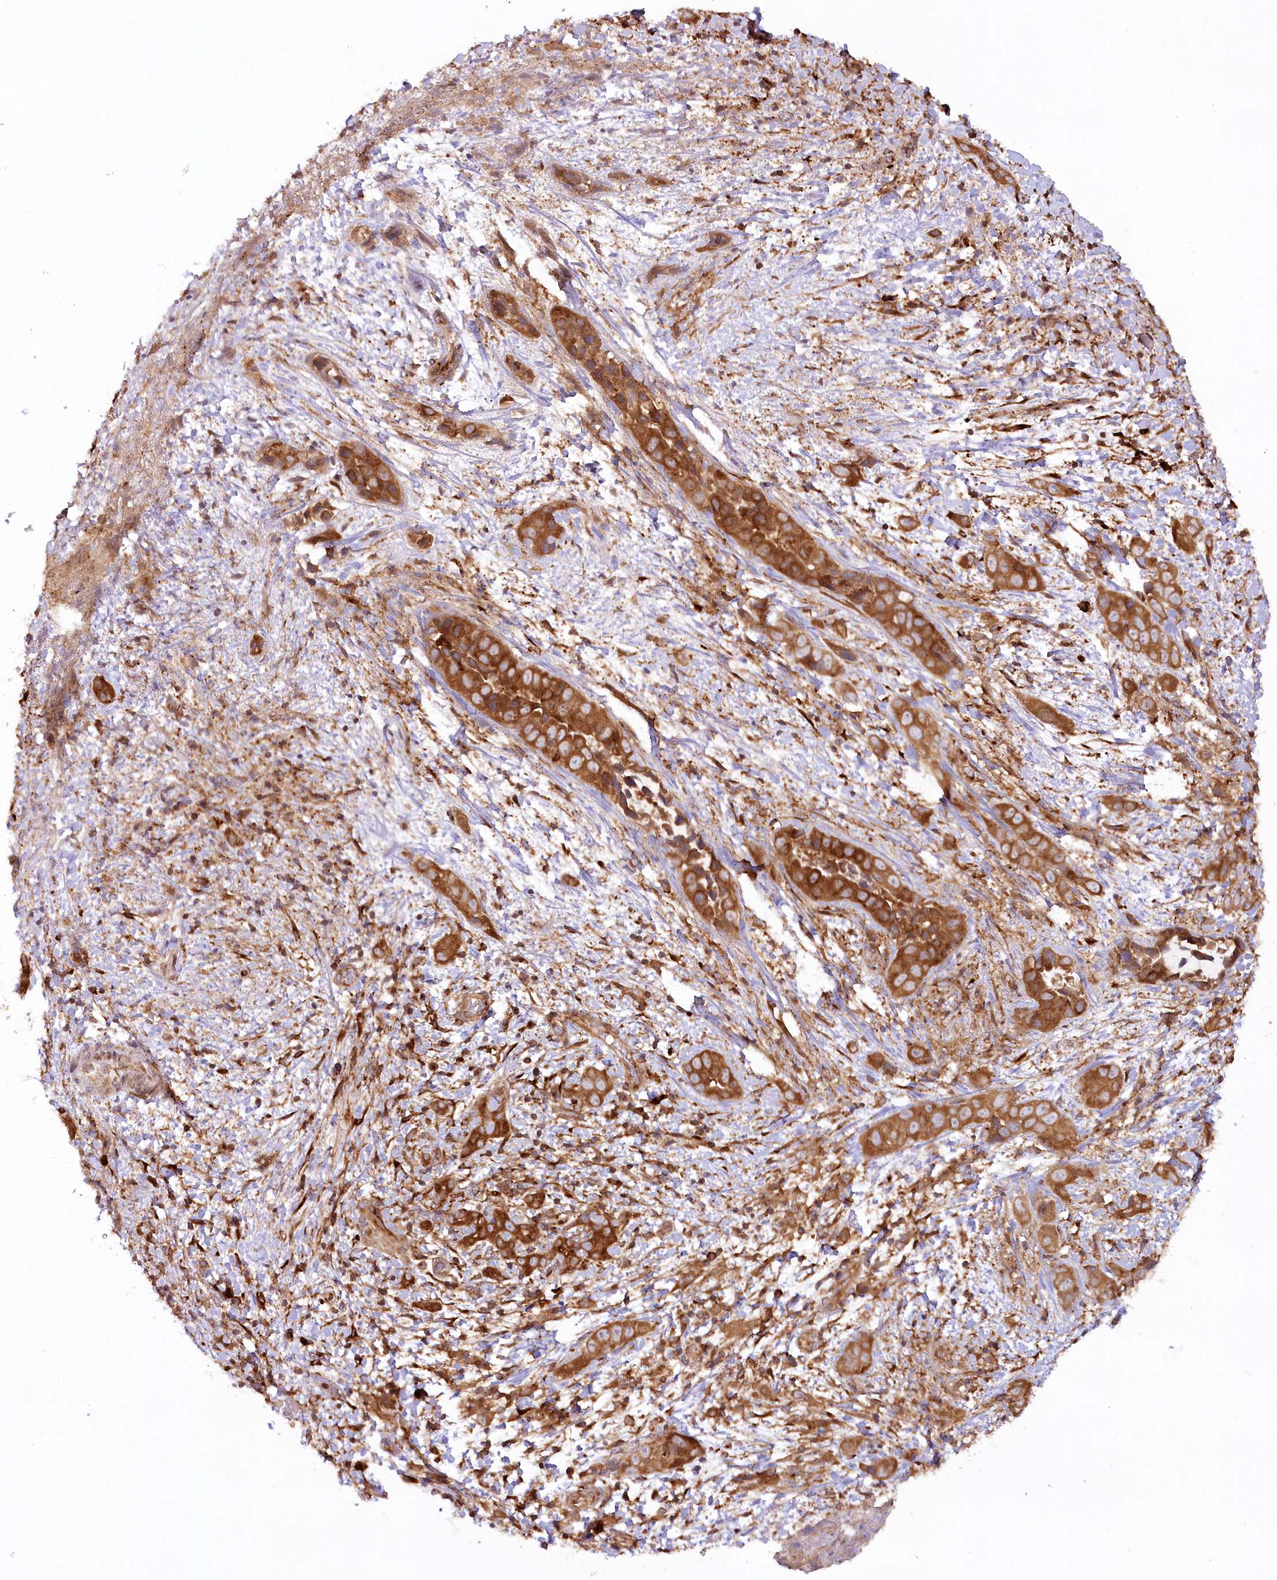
{"staining": {"intensity": "strong", "quantity": ">75%", "location": "cytoplasmic/membranous"}, "tissue": "liver cancer", "cell_type": "Tumor cells", "image_type": "cancer", "snomed": [{"axis": "morphology", "description": "Cholangiocarcinoma"}, {"axis": "topography", "description": "Liver"}], "caption": "Immunohistochemistry (IHC) staining of liver cholangiocarcinoma, which reveals high levels of strong cytoplasmic/membranous positivity in about >75% of tumor cells indicating strong cytoplasmic/membranous protein expression. The staining was performed using DAB (brown) for protein detection and nuclei were counterstained in hematoxylin (blue).", "gene": "COPG1", "patient": {"sex": "female", "age": 52}}